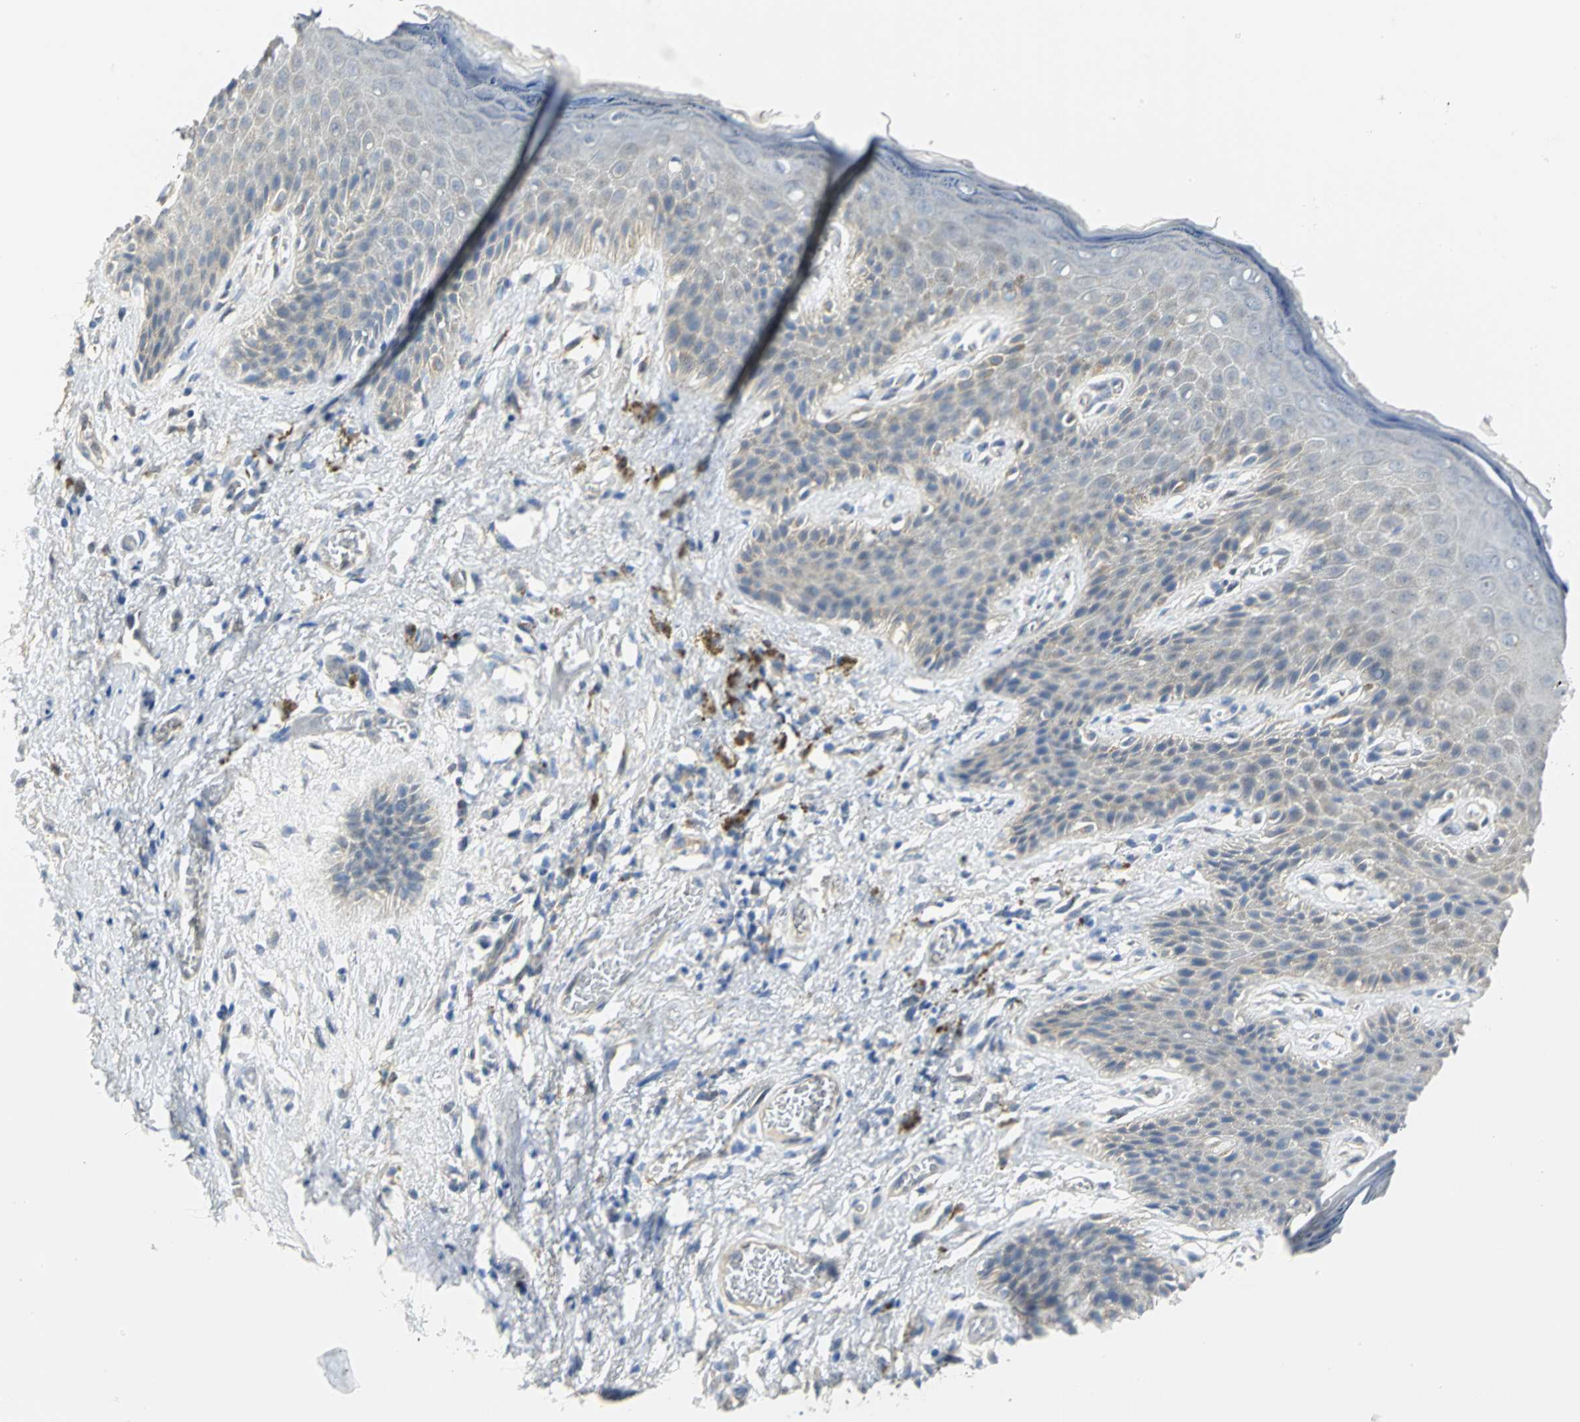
{"staining": {"intensity": "weak", "quantity": "<25%", "location": "cytoplasmic/membranous"}, "tissue": "skin", "cell_type": "Epidermal cells", "image_type": "normal", "snomed": [{"axis": "morphology", "description": "Normal tissue, NOS"}, {"axis": "topography", "description": "Anal"}], "caption": "Immunohistochemistry micrograph of unremarkable skin: skin stained with DAB shows no significant protein staining in epidermal cells.", "gene": "PGM3", "patient": {"sex": "female", "age": 46}}